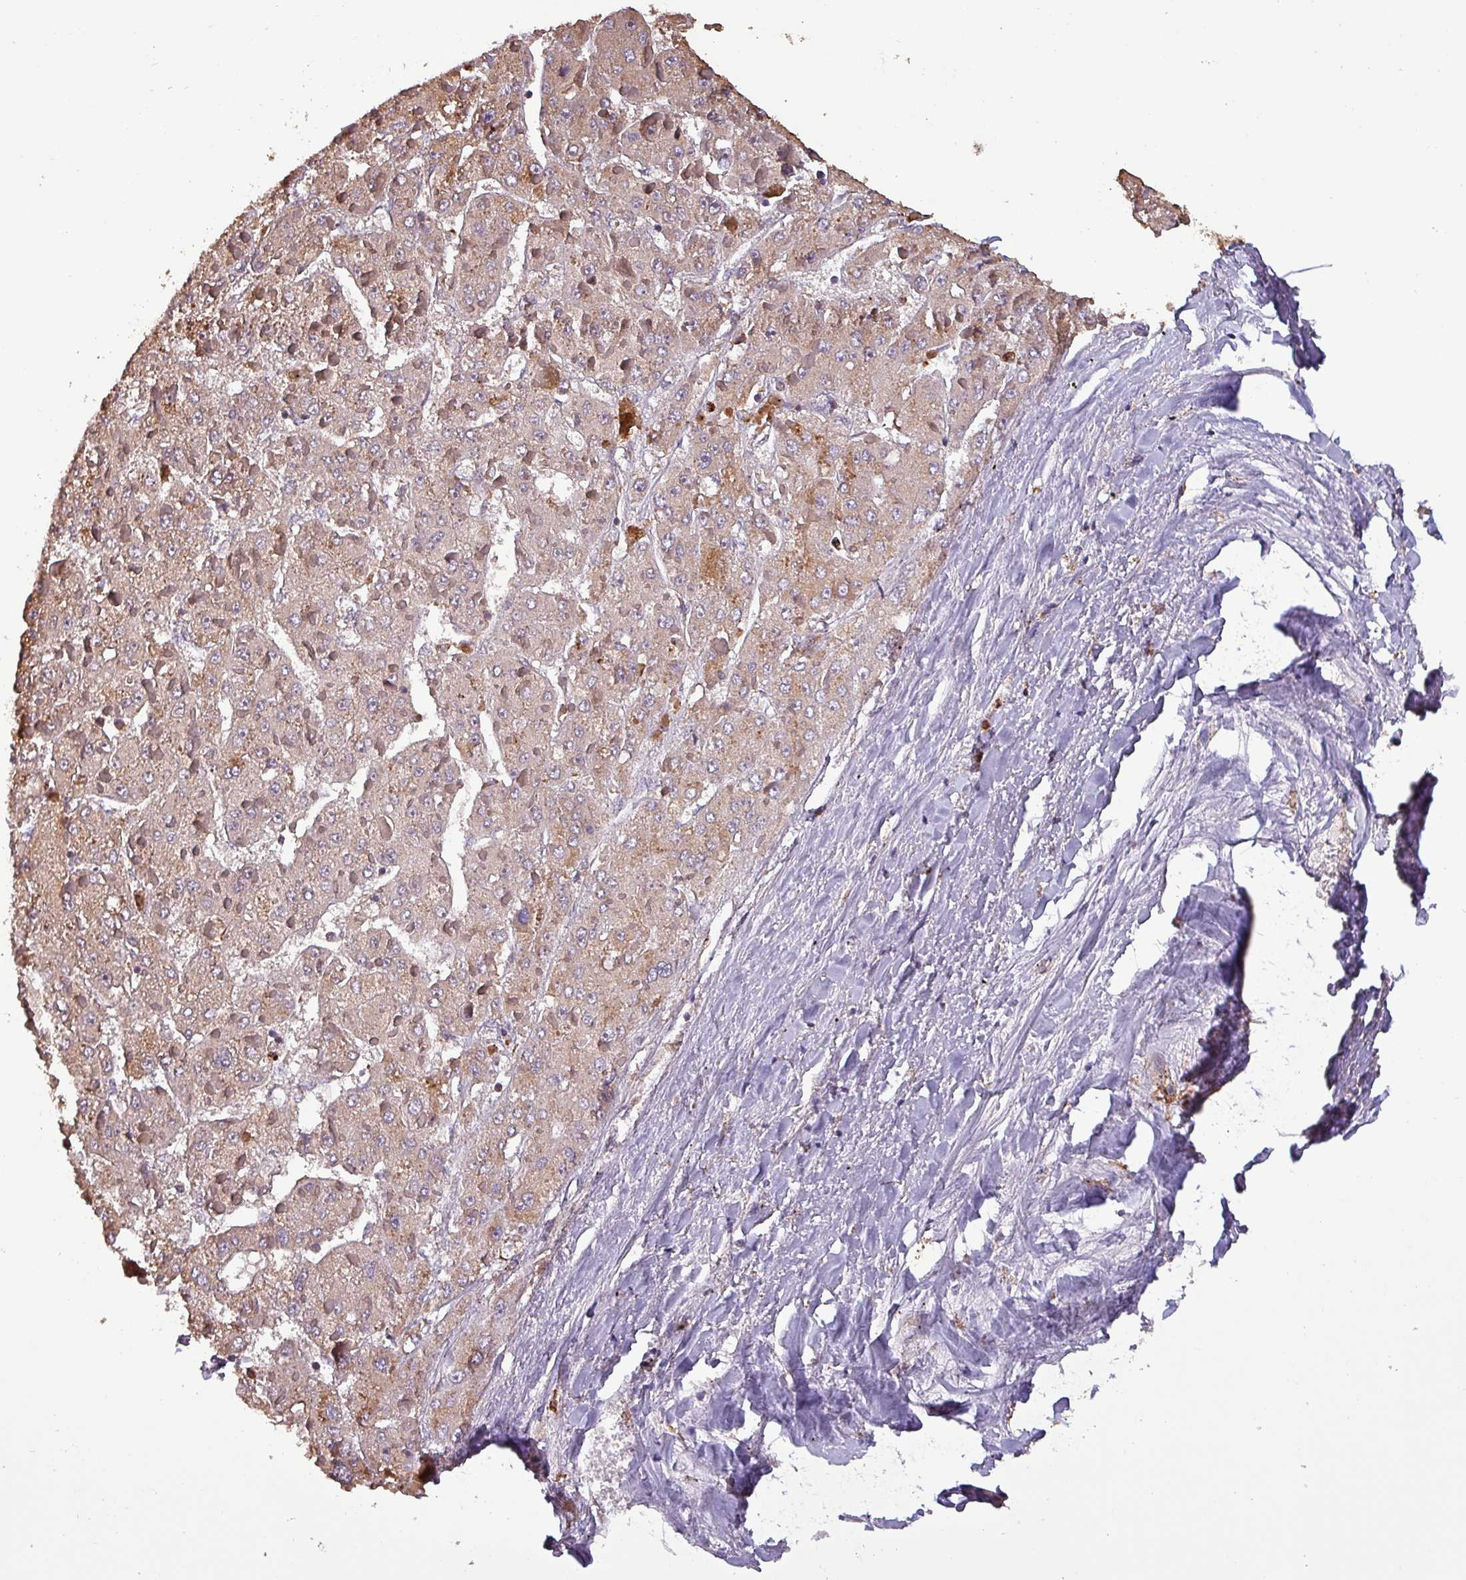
{"staining": {"intensity": "weak", "quantity": "25%-75%", "location": "cytoplasmic/membranous"}, "tissue": "liver cancer", "cell_type": "Tumor cells", "image_type": "cancer", "snomed": [{"axis": "morphology", "description": "Carcinoma, Hepatocellular, NOS"}, {"axis": "topography", "description": "Liver"}], "caption": "Immunohistochemical staining of human liver cancer (hepatocellular carcinoma) reveals weak cytoplasmic/membranous protein positivity in about 25%-75% of tumor cells.", "gene": "SCIN", "patient": {"sex": "female", "age": 73}}